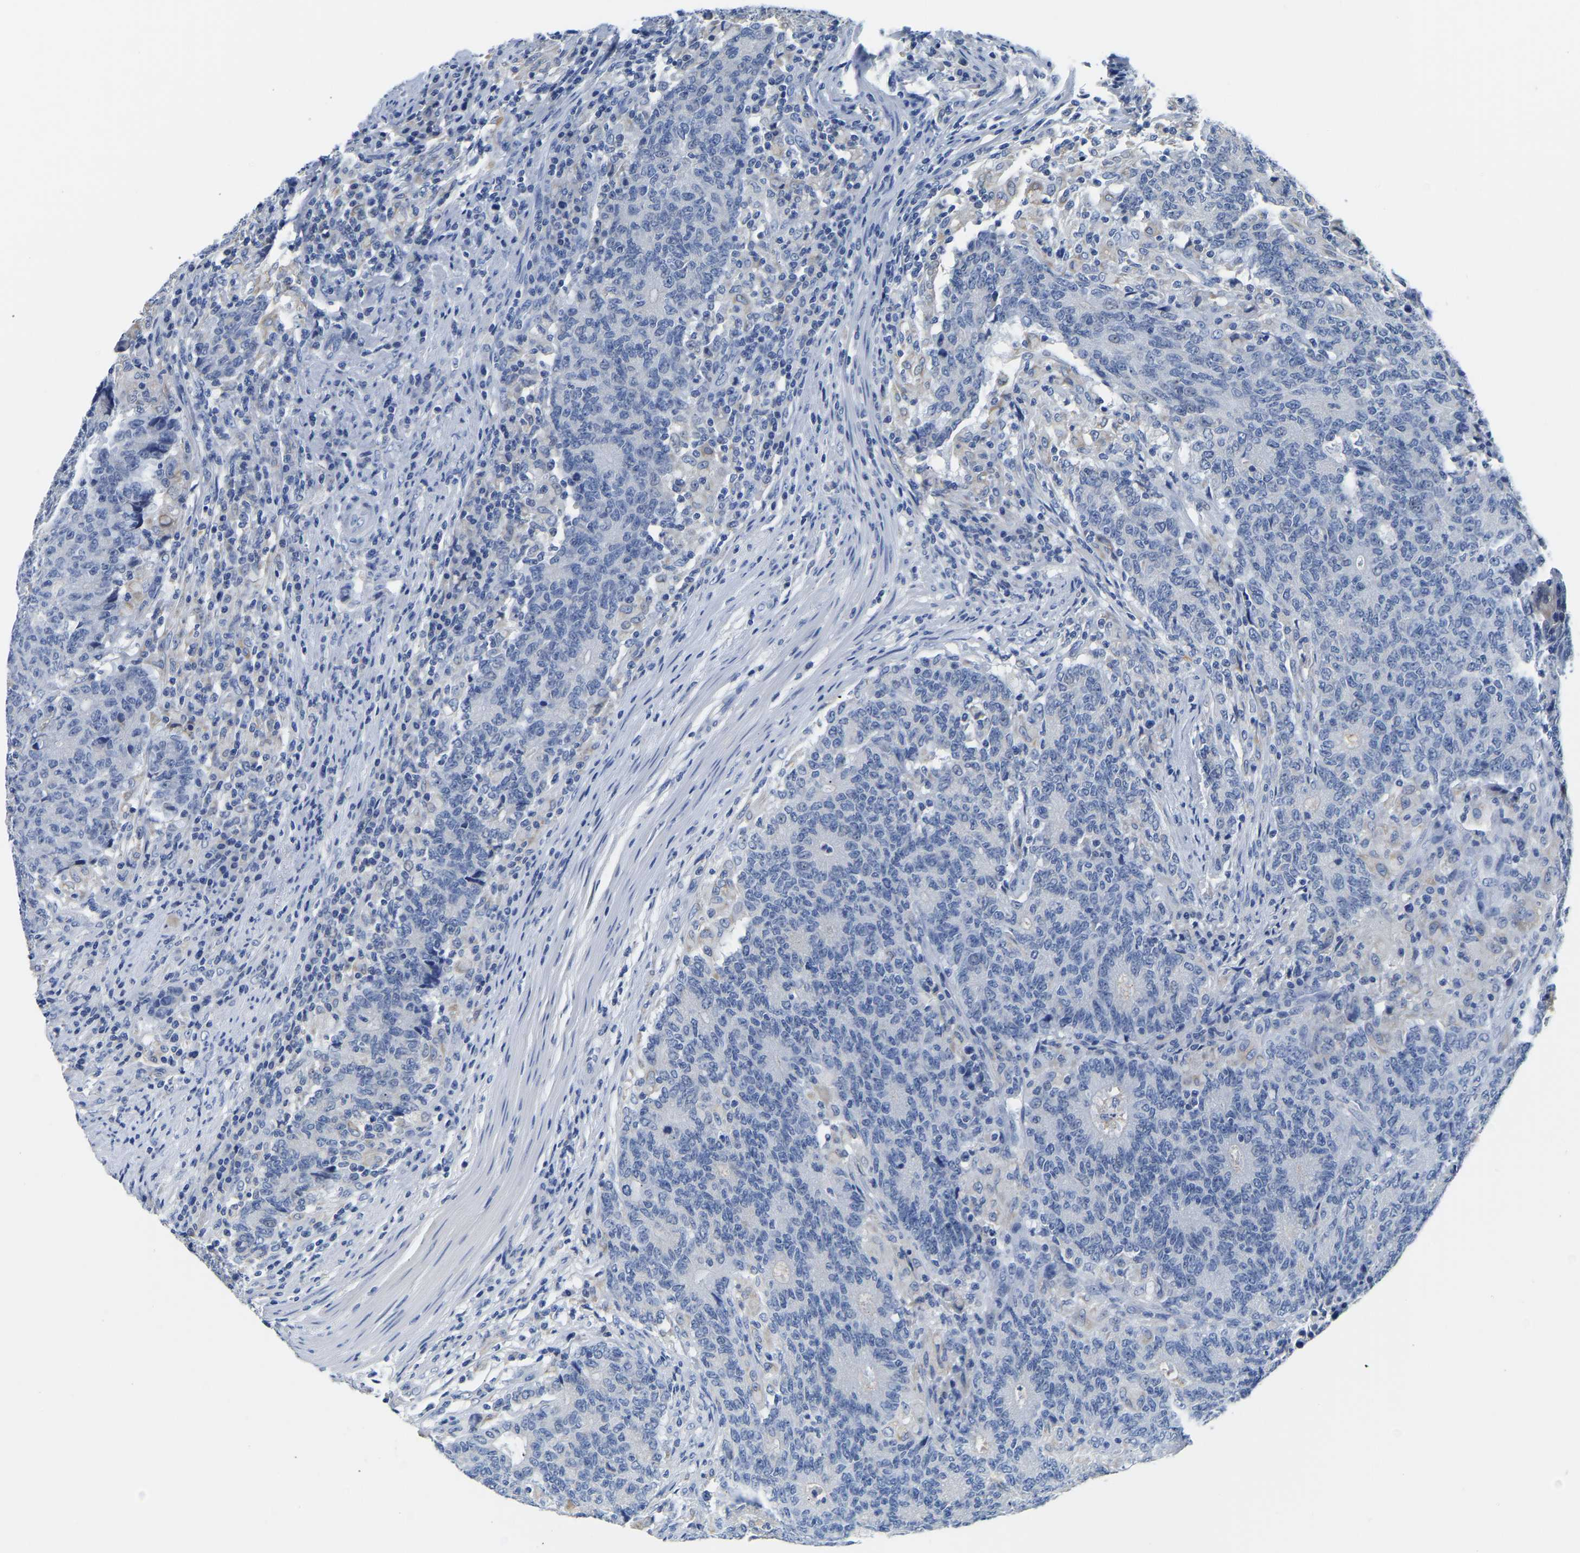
{"staining": {"intensity": "negative", "quantity": "none", "location": "none"}, "tissue": "colorectal cancer", "cell_type": "Tumor cells", "image_type": "cancer", "snomed": [{"axis": "morphology", "description": "Normal tissue, NOS"}, {"axis": "morphology", "description": "Adenocarcinoma, NOS"}, {"axis": "topography", "description": "Colon"}], "caption": "High magnification brightfield microscopy of colorectal cancer stained with DAB (brown) and counterstained with hematoxylin (blue): tumor cells show no significant positivity. (DAB (3,3'-diaminobenzidine) immunohistochemistry visualized using brightfield microscopy, high magnification).", "gene": "PCK2", "patient": {"sex": "female", "age": 75}}